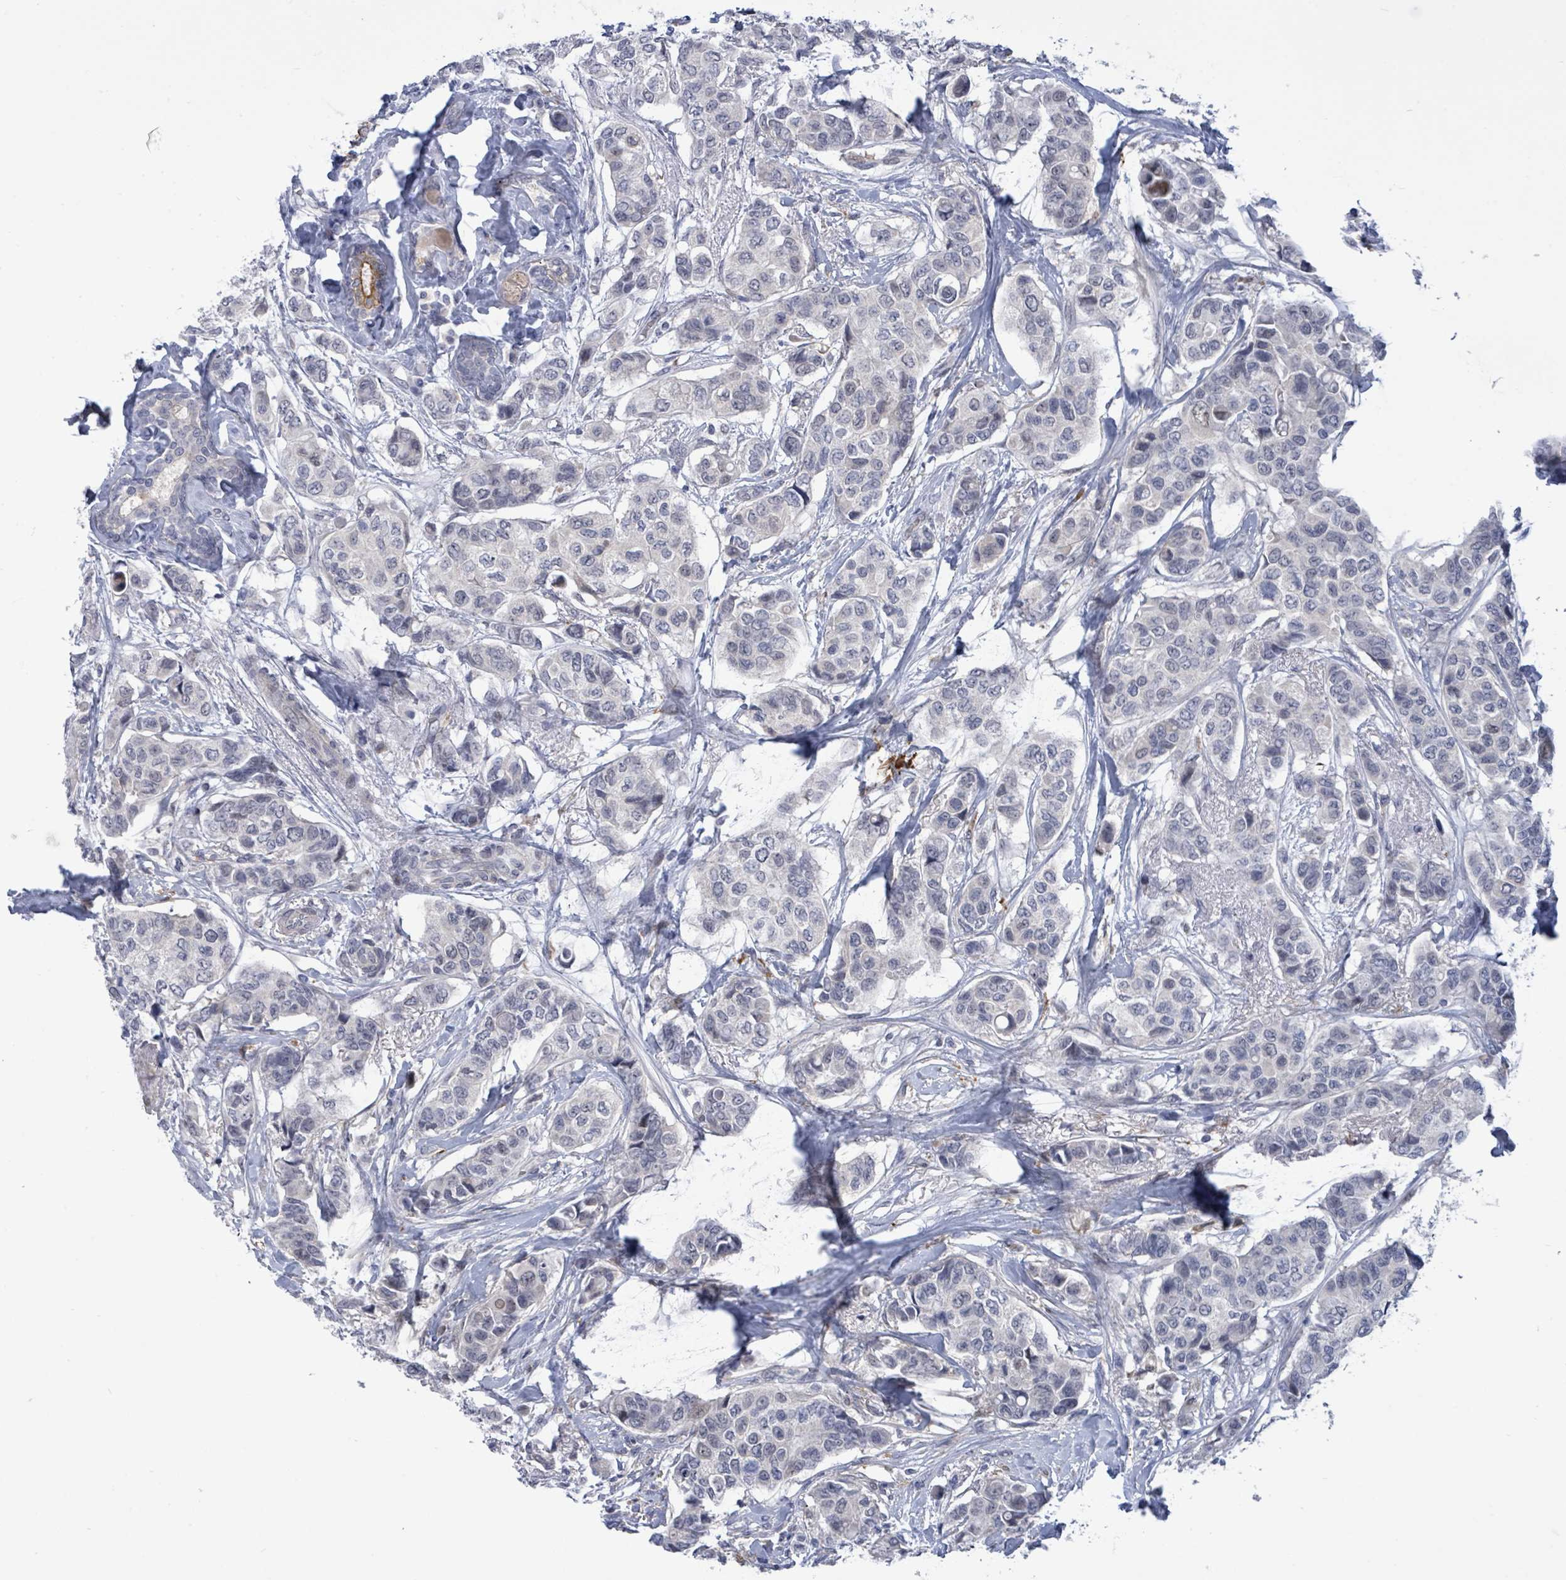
{"staining": {"intensity": "negative", "quantity": "none", "location": "none"}, "tissue": "breast cancer", "cell_type": "Tumor cells", "image_type": "cancer", "snomed": [{"axis": "morphology", "description": "Lobular carcinoma"}, {"axis": "topography", "description": "Breast"}], "caption": "High magnification brightfield microscopy of breast cancer stained with DAB (3,3'-diaminobenzidine) (brown) and counterstained with hematoxylin (blue): tumor cells show no significant staining.", "gene": "CT45A5", "patient": {"sex": "female", "age": 51}}